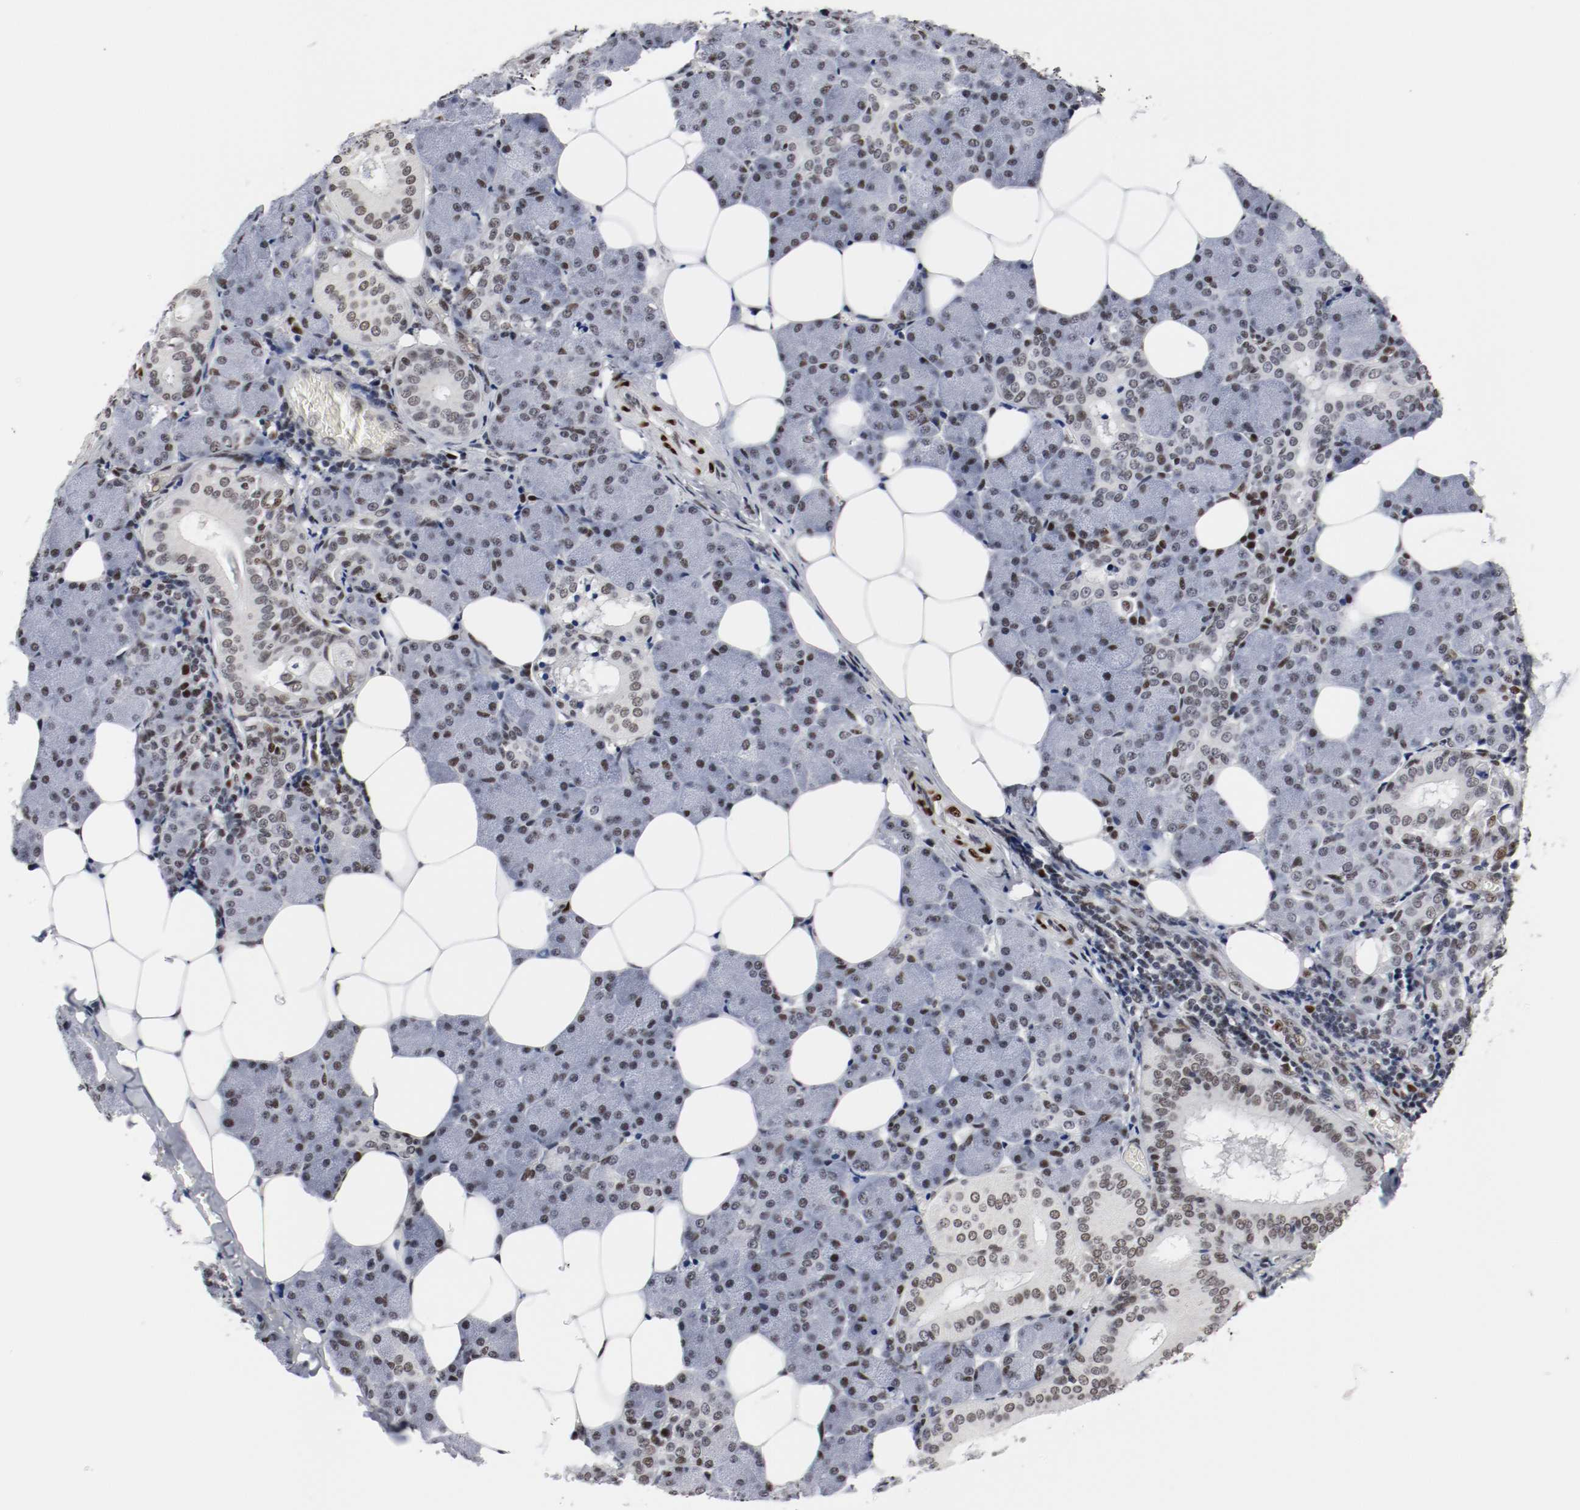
{"staining": {"intensity": "strong", "quantity": ">75%", "location": "nuclear"}, "tissue": "salivary gland", "cell_type": "Glandular cells", "image_type": "normal", "snomed": [{"axis": "morphology", "description": "Normal tissue, NOS"}, {"axis": "morphology", "description": "Adenoma, NOS"}, {"axis": "topography", "description": "Salivary gland"}], "caption": "DAB immunohistochemical staining of unremarkable salivary gland exhibits strong nuclear protein staining in about >75% of glandular cells. The staining is performed using DAB brown chromogen to label protein expression. The nuclei are counter-stained blue using hematoxylin.", "gene": "MEF2D", "patient": {"sex": "female", "age": 32}}